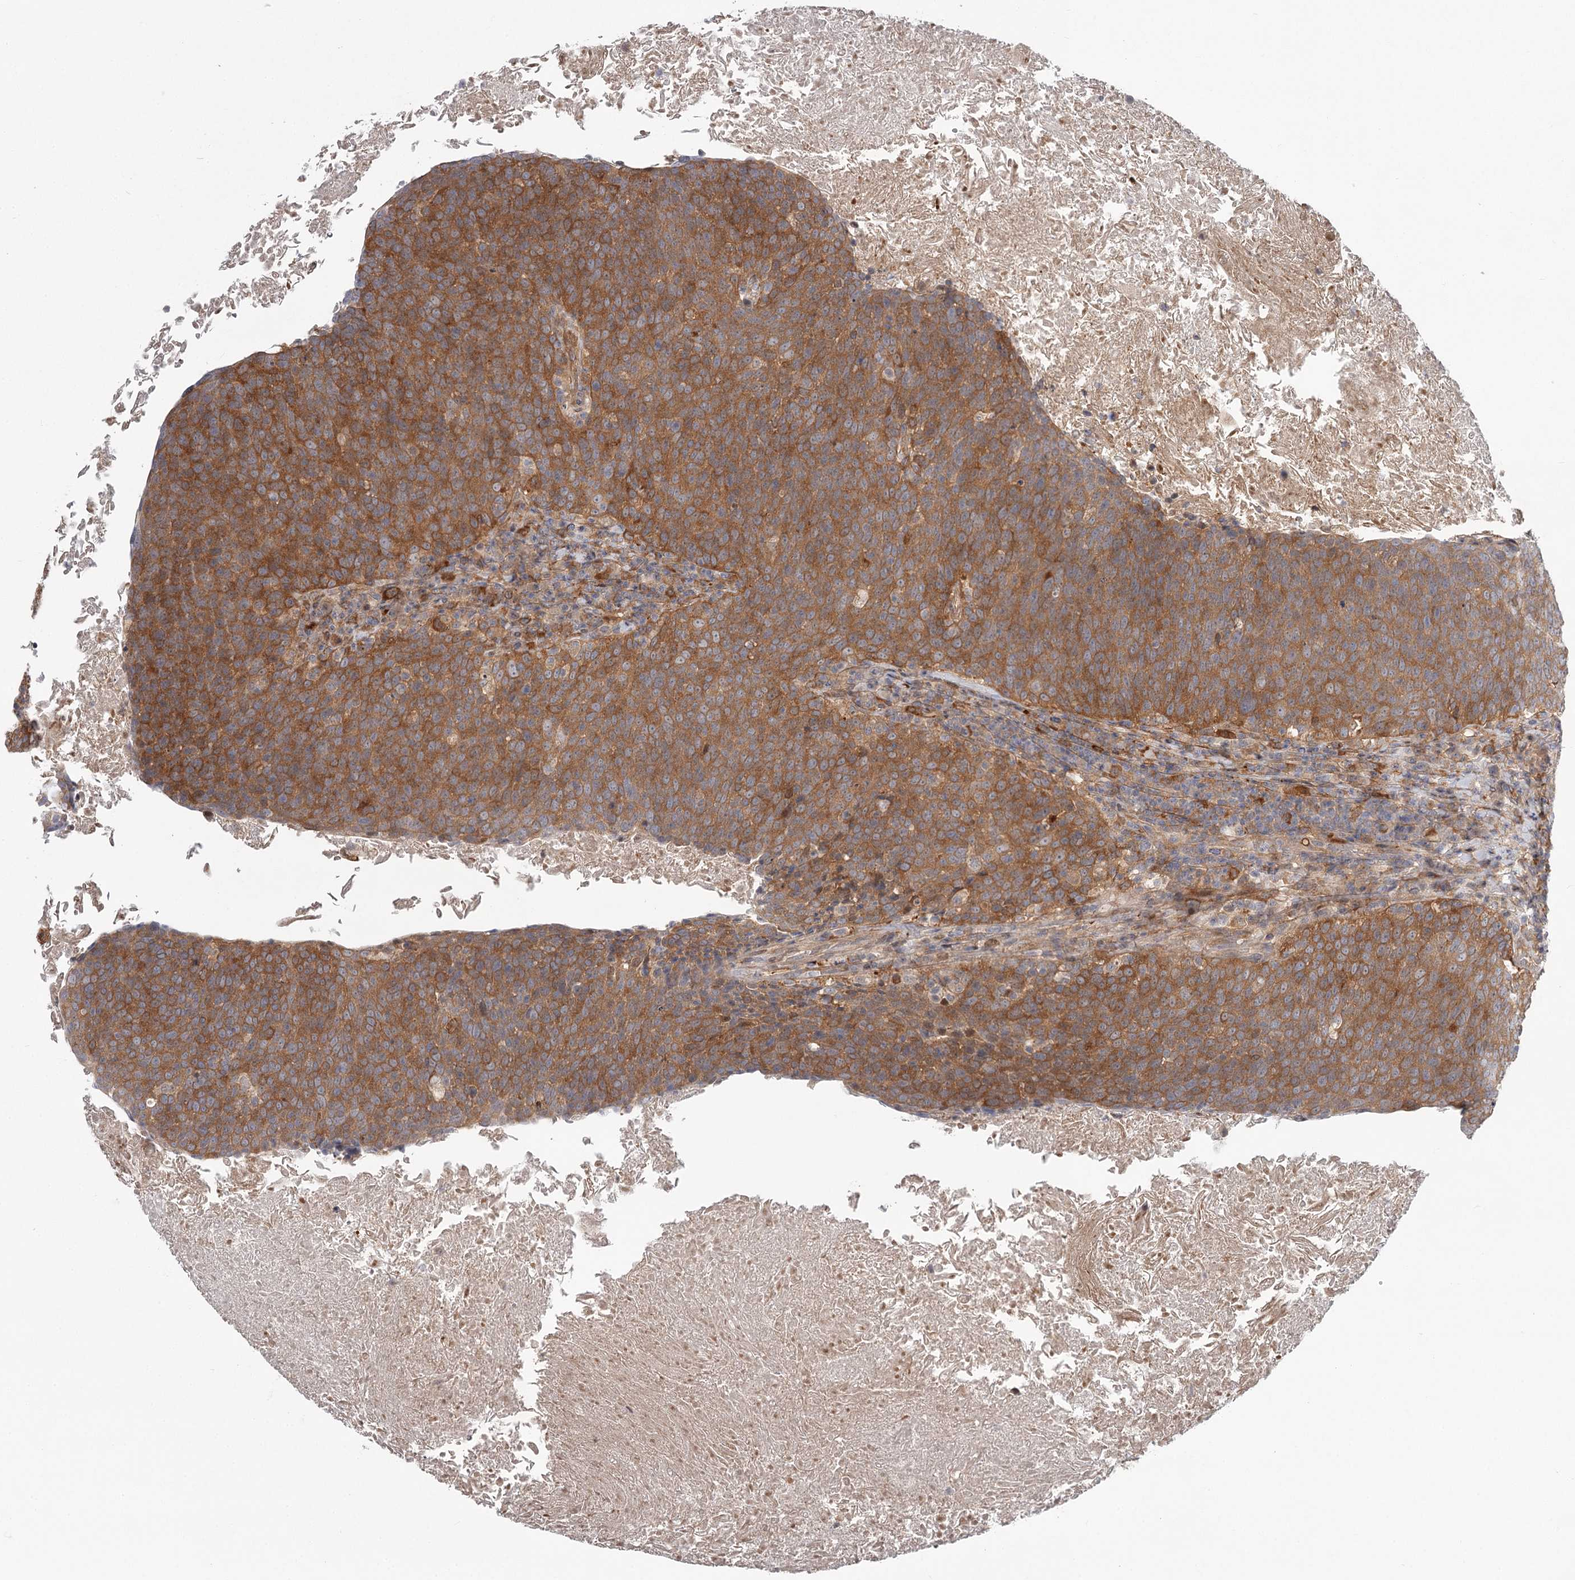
{"staining": {"intensity": "moderate", "quantity": ">75%", "location": "cytoplasmic/membranous"}, "tissue": "head and neck cancer", "cell_type": "Tumor cells", "image_type": "cancer", "snomed": [{"axis": "morphology", "description": "Squamous cell carcinoma, NOS"}, {"axis": "morphology", "description": "Squamous cell carcinoma, metastatic, NOS"}, {"axis": "topography", "description": "Lymph node"}, {"axis": "topography", "description": "Head-Neck"}], "caption": "Head and neck metastatic squamous cell carcinoma stained with DAB IHC displays medium levels of moderate cytoplasmic/membranous positivity in approximately >75% of tumor cells.", "gene": "CCNG2", "patient": {"sex": "male", "age": 62}}